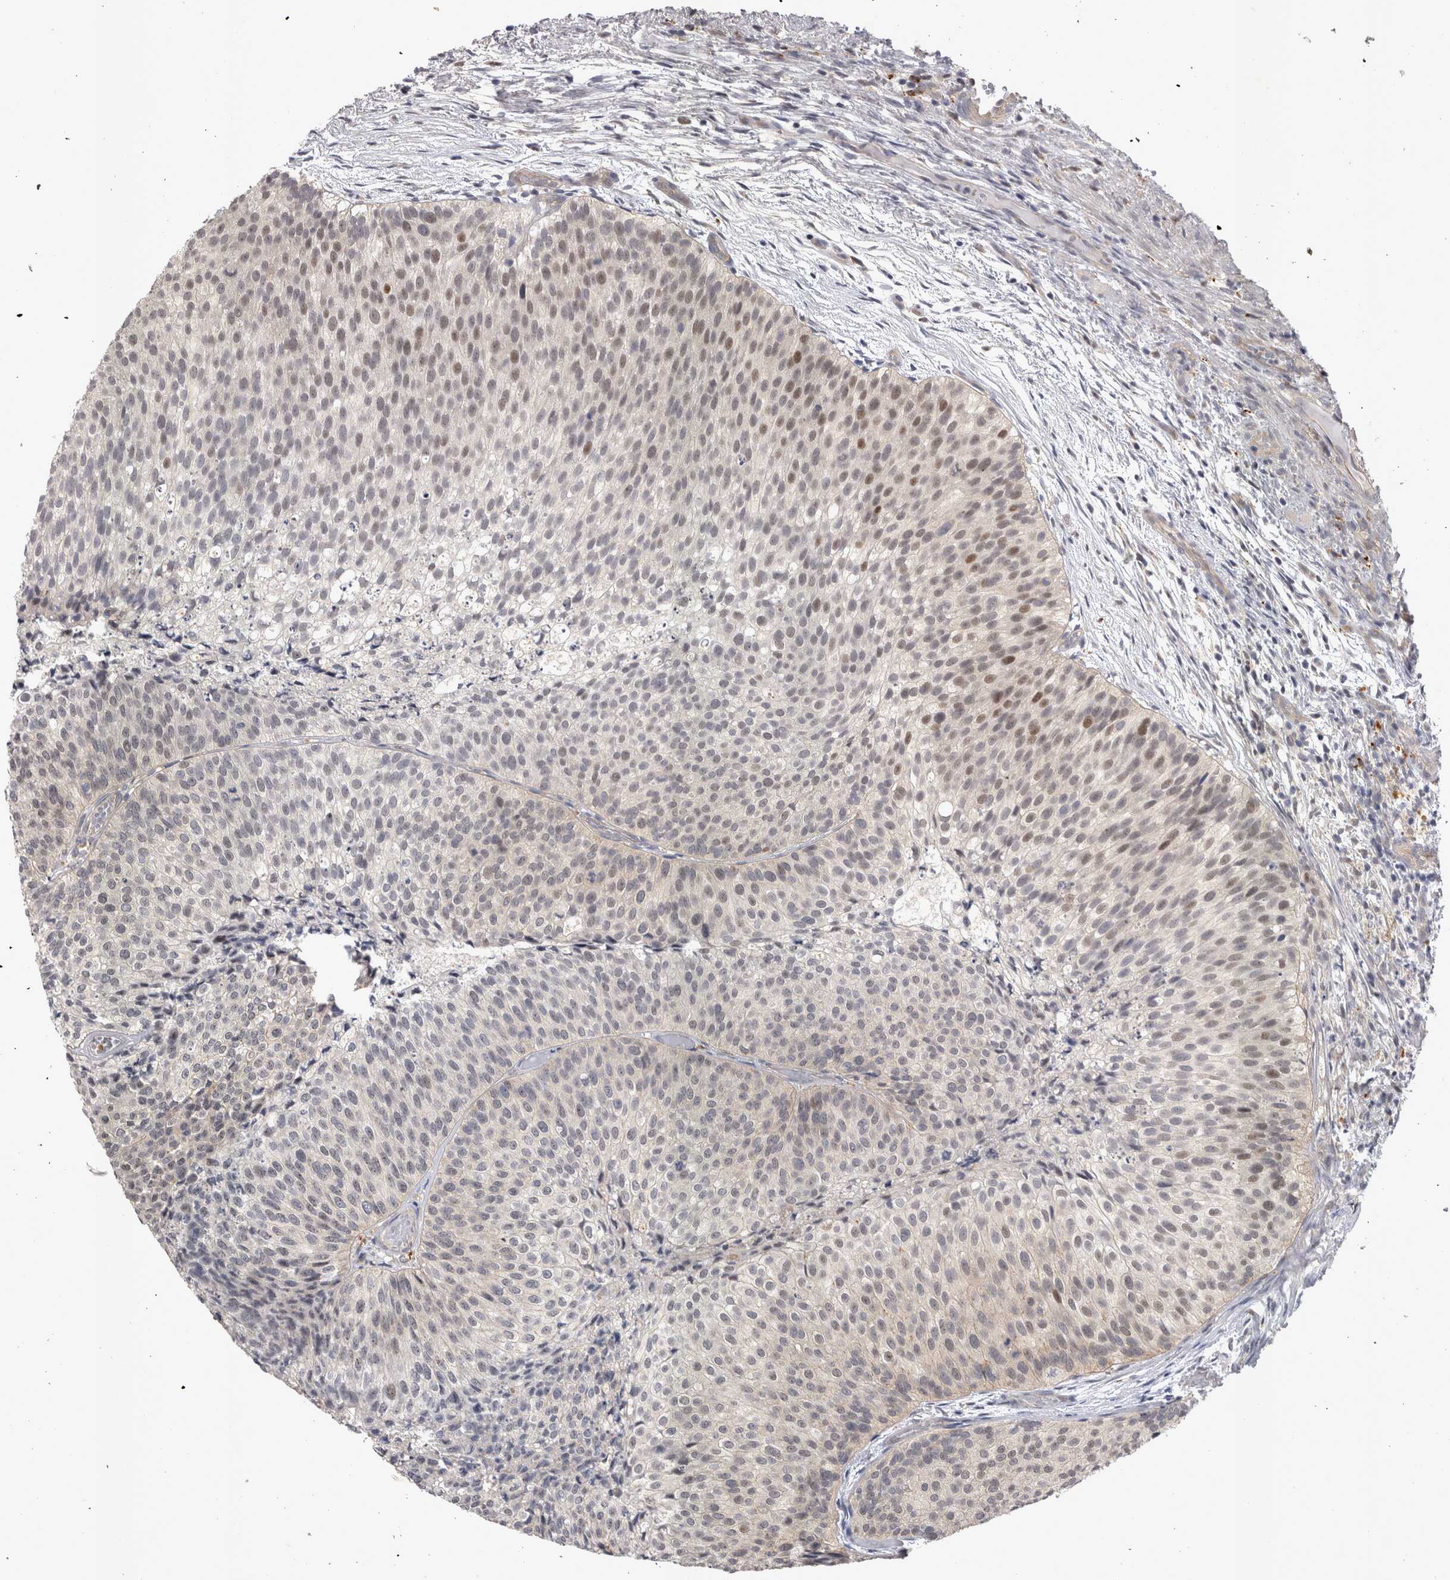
{"staining": {"intensity": "moderate", "quantity": "25%-75%", "location": "nuclear"}, "tissue": "urothelial cancer", "cell_type": "Tumor cells", "image_type": "cancer", "snomed": [{"axis": "morphology", "description": "Urothelial carcinoma, Low grade"}, {"axis": "topography", "description": "Urinary bladder"}], "caption": "Immunohistochemical staining of human urothelial carcinoma (low-grade) shows moderate nuclear protein positivity in approximately 25%-75% of tumor cells. (DAB (3,3'-diaminobenzidine) IHC with brightfield microscopy, high magnification).", "gene": "CTBS", "patient": {"sex": "male", "age": 86}}